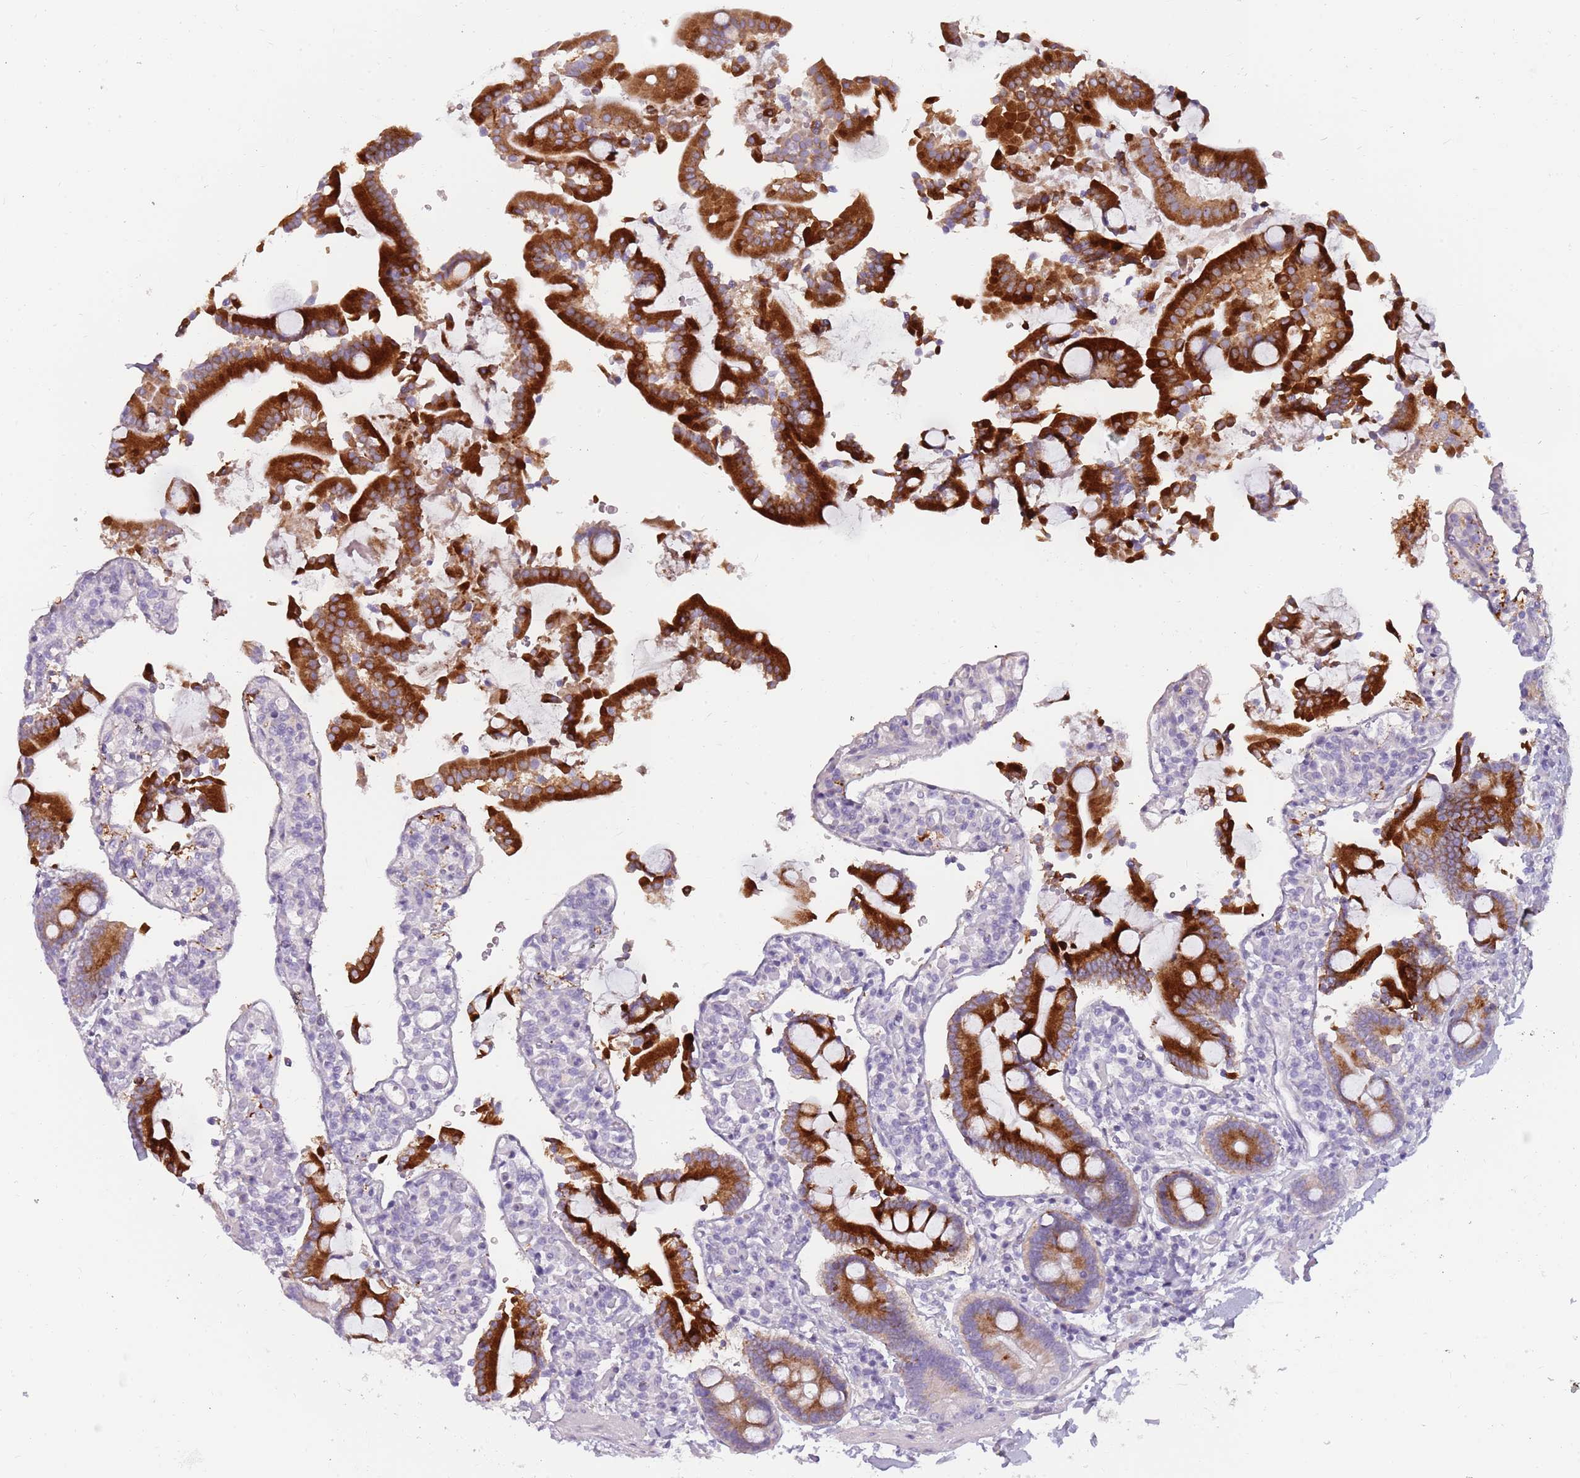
{"staining": {"intensity": "strong", "quantity": ">75%", "location": "cytoplasmic/membranous"}, "tissue": "duodenum", "cell_type": "Glandular cells", "image_type": "normal", "snomed": [{"axis": "morphology", "description": "Normal tissue, NOS"}, {"axis": "topography", "description": "Duodenum"}], "caption": "Immunohistochemical staining of normal human duodenum exhibits high levels of strong cytoplasmic/membranous staining in approximately >75% of glandular cells.", "gene": "TNFRSF6B", "patient": {"sex": "male", "age": 55}}